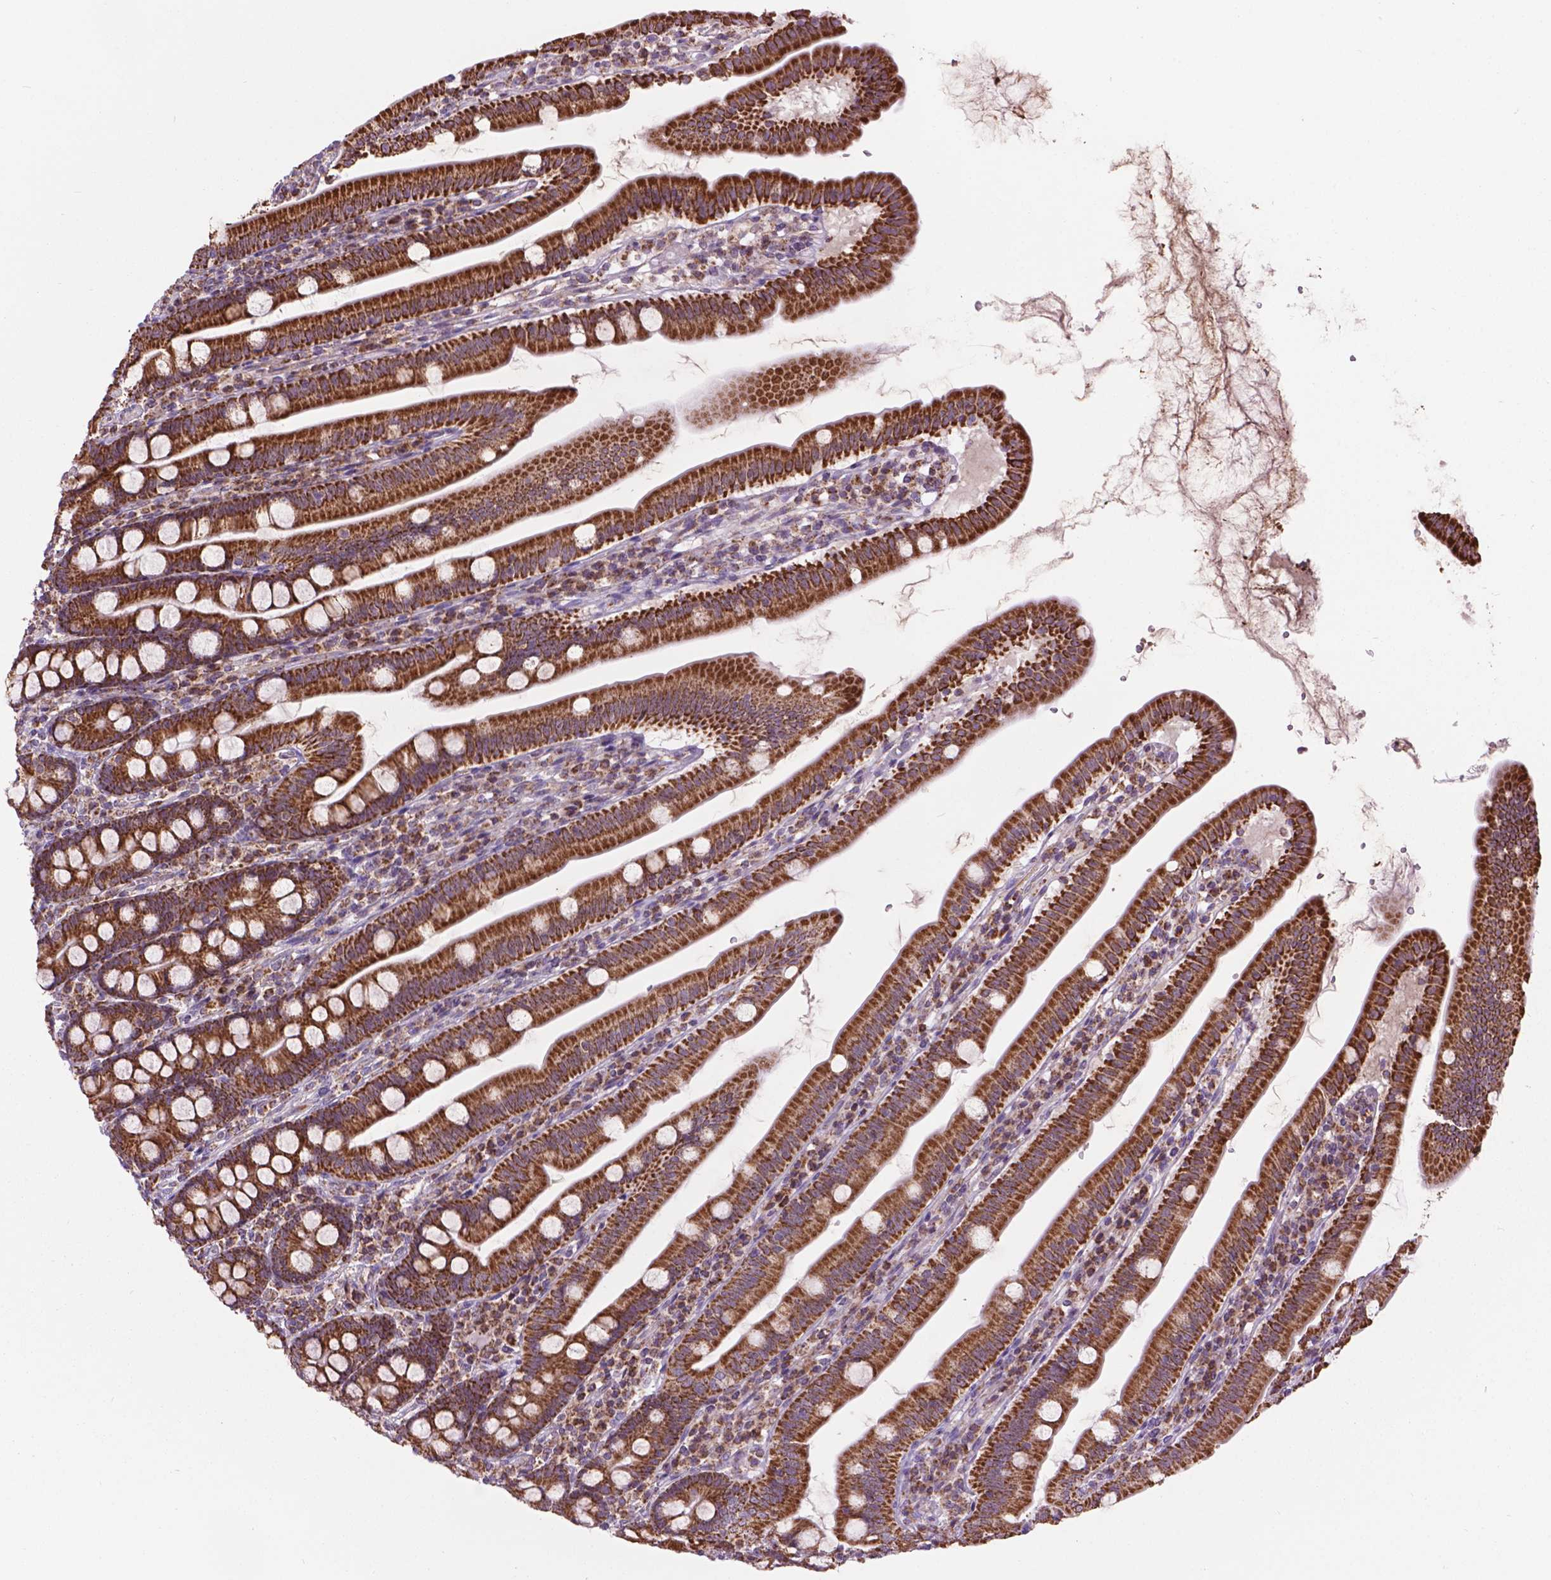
{"staining": {"intensity": "strong", "quantity": ">75%", "location": "cytoplasmic/membranous"}, "tissue": "duodenum", "cell_type": "Glandular cells", "image_type": "normal", "snomed": [{"axis": "morphology", "description": "Normal tissue, NOS"}, {"axis": "topography", "description": "Duodenum"}], "caption": "This histopathology image reveals unremarkable duodenum stained with immunohistochemistry to label a protein in brown. The cytoplasmic/membranous of glandular cells show strong positivity for the protein. Nuclei are counter-stained blue.", "gene": "PYCR3", "patient": {"sex": "female", "age": 67}}